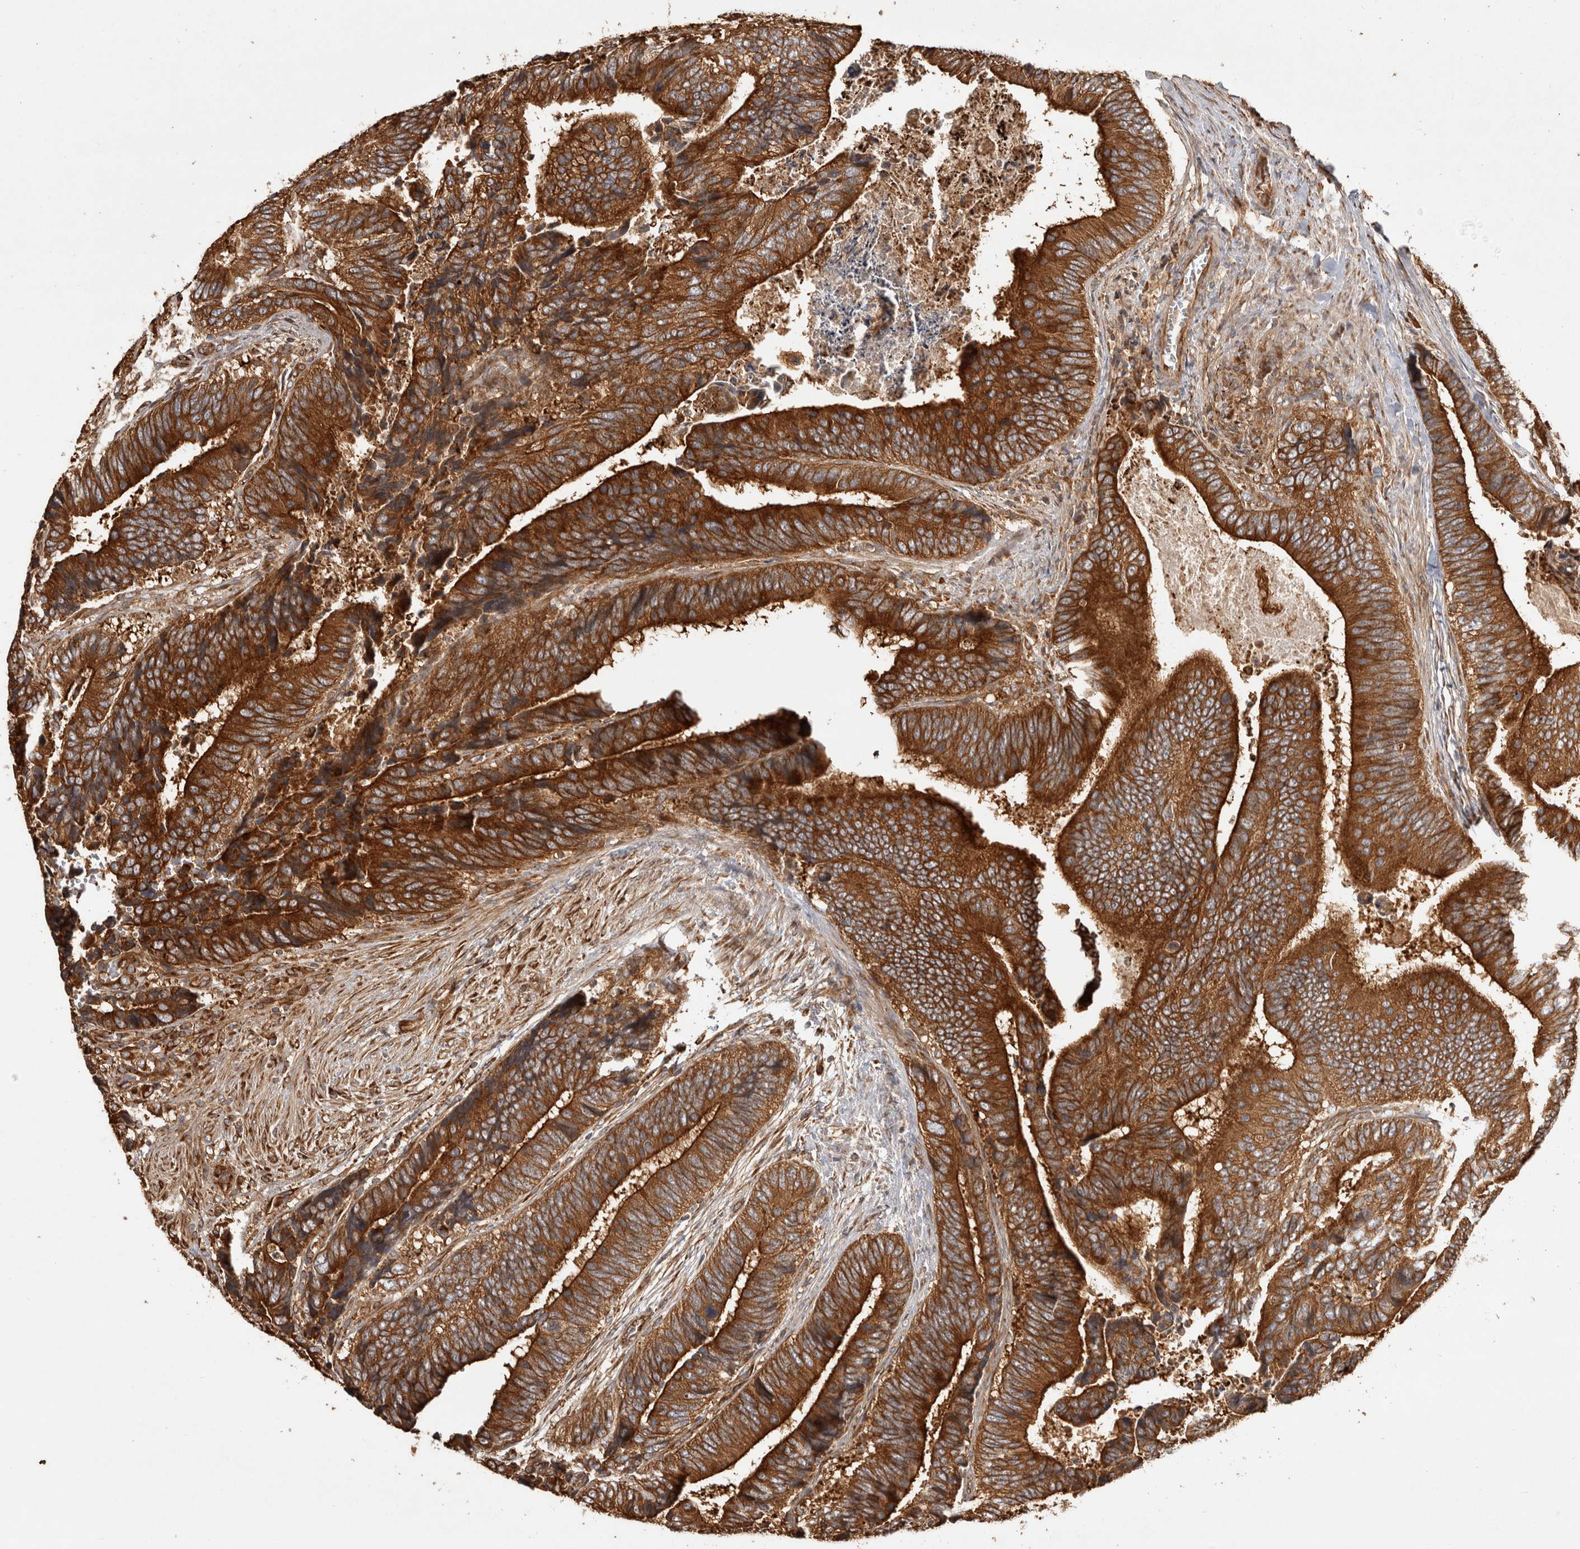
{"staining": {"intensity": "strong", "quantity": ">75%", "location": "cytoplasmic/membranous"}, "tissue": "colorectal cancer", "cell_type": "Tumor cells", "image_type": "cancer", "snomed": [{"axis": "morphology", "description": "Inflammation, NOS"}, {"axis": "morphology", "description": "Adenocarcinoma, NOS"}, {"axis": "topography", "description": "Colon"}], "caption": "An IHC micrograph of neoplastic tissue is shown. Protein staining in brown highlights strong cytoplasmic/membranous positivity in colorectal adenocarcinoma within tumor cells. The staining was performed using DAB to visualize the protein expression in brown, while the nuclei were stained in blue with hematoxylin (Magnification: 20x).", "gene": "CAMSAP2", "patient": {"sex": "male", "age": 72}}